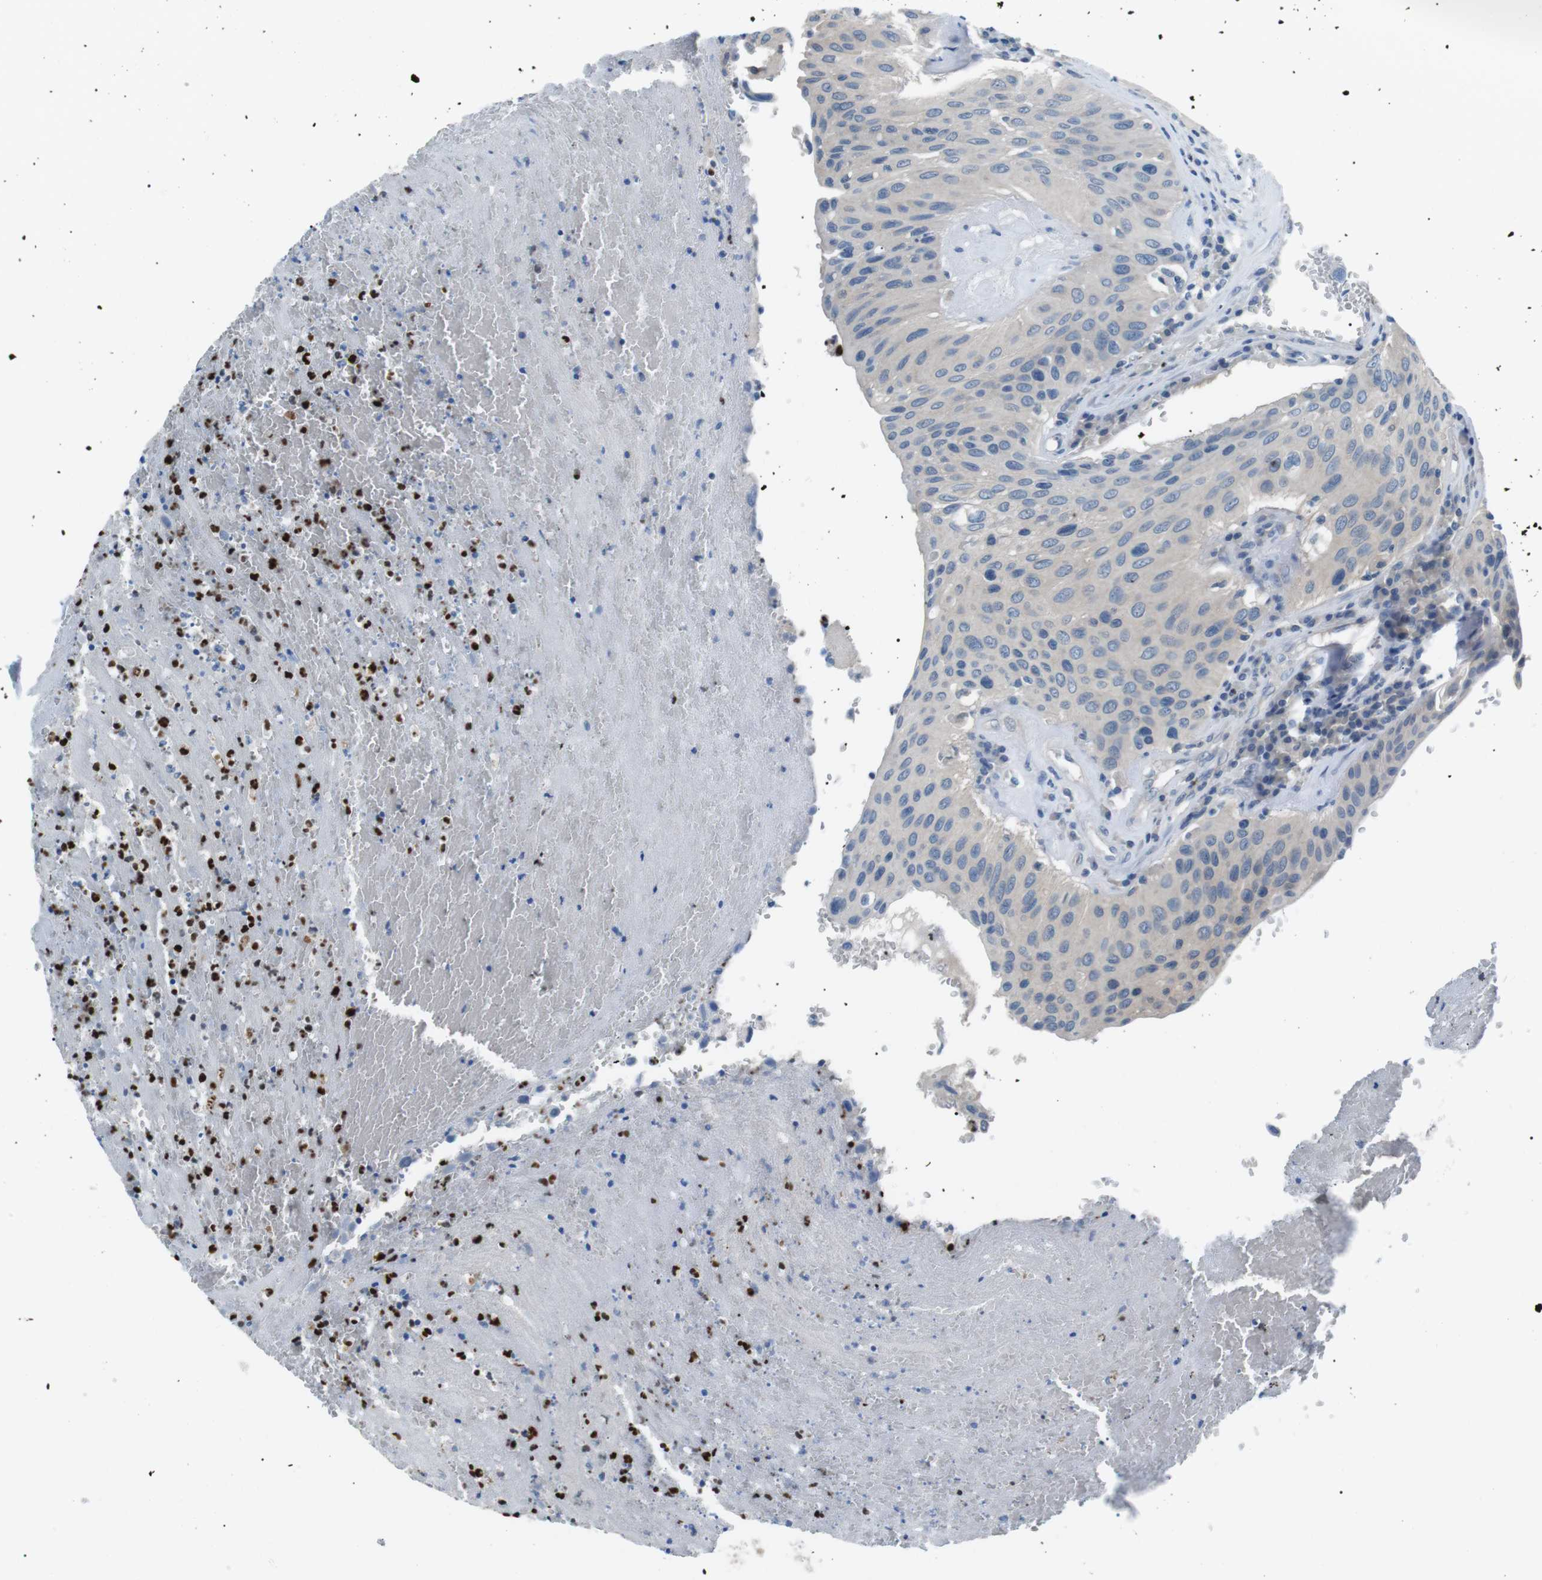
{"staining": {"intensity": "negative", "quantity": "none", "location": "none"}, "tissue": "urothelial cancer", "cell_type": "Tumor cells", "image_type": "cancer", "snomed": [{"axis": "morphology", "description": "Urothelial carcinoma, High grade"}, {"axis": "topography", "description": "Urinary bladder"}], "caption": "Immunohistochemistry (IHC) of human high-grade urothelial carcinoma demonstrates no positivity in tumor cells. Brightfield microscopy of IHC stained with DAB (3,3'-diaminobenzidine) (brown) and hematoxylin (blue), captured at high magnification.", "gene": "CDH26", "patient": {"sex": "male", "age": 66}}